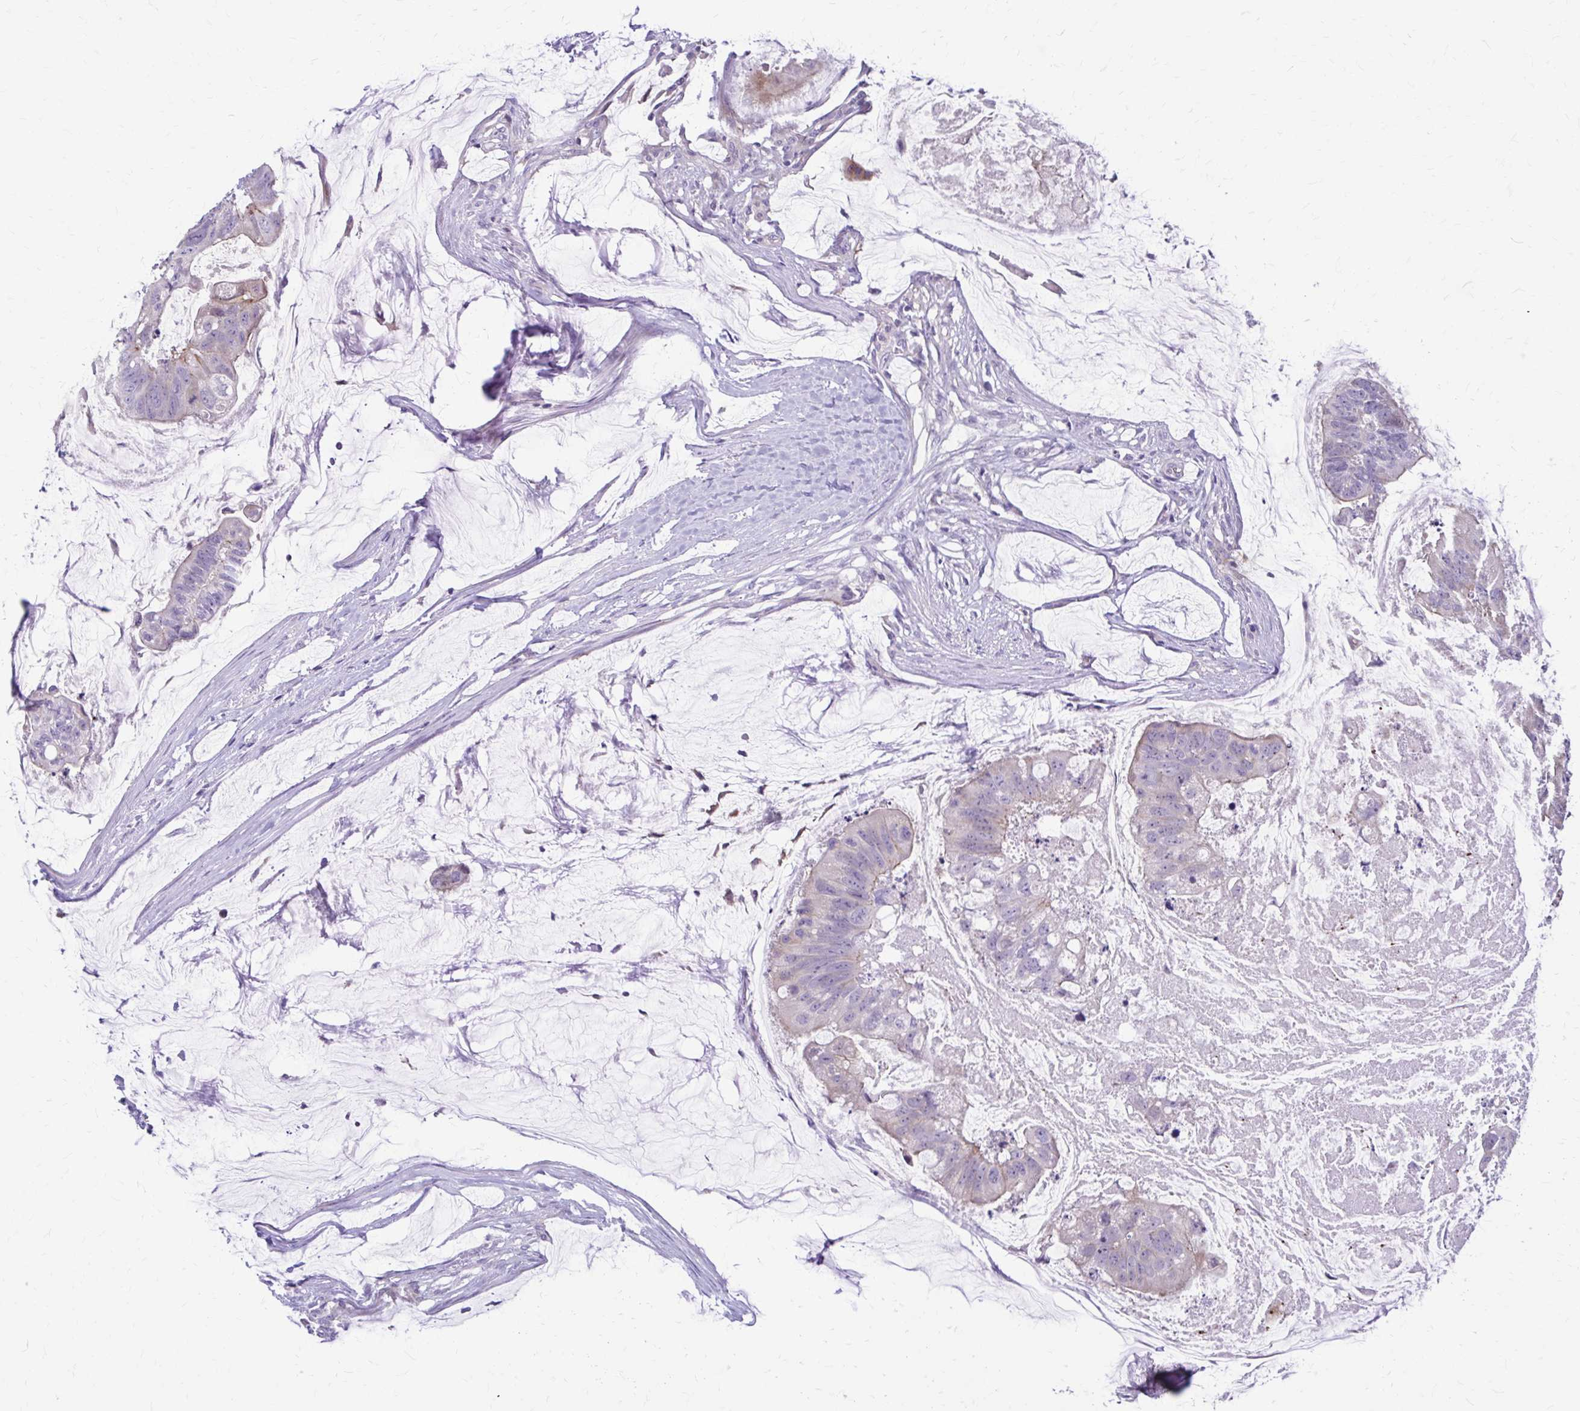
{"staining": {"intensity": "negative", "quantity": "none", "location": "none"}, "tissue": "colorectal cancer", "cell_type": "Tumor cells", "image_type": "cancer", "snomed": [{"axis": "morphology", "description": "Adenocarcinoma, NOS"}, {"axis": "topography", "description": "Colon"}], "caption": "Tumor cells show no significant expression in colorectal adenocarcinoma.", "gene": "RHOBTB2", "patient": {"sex": "male", "age": 62}}